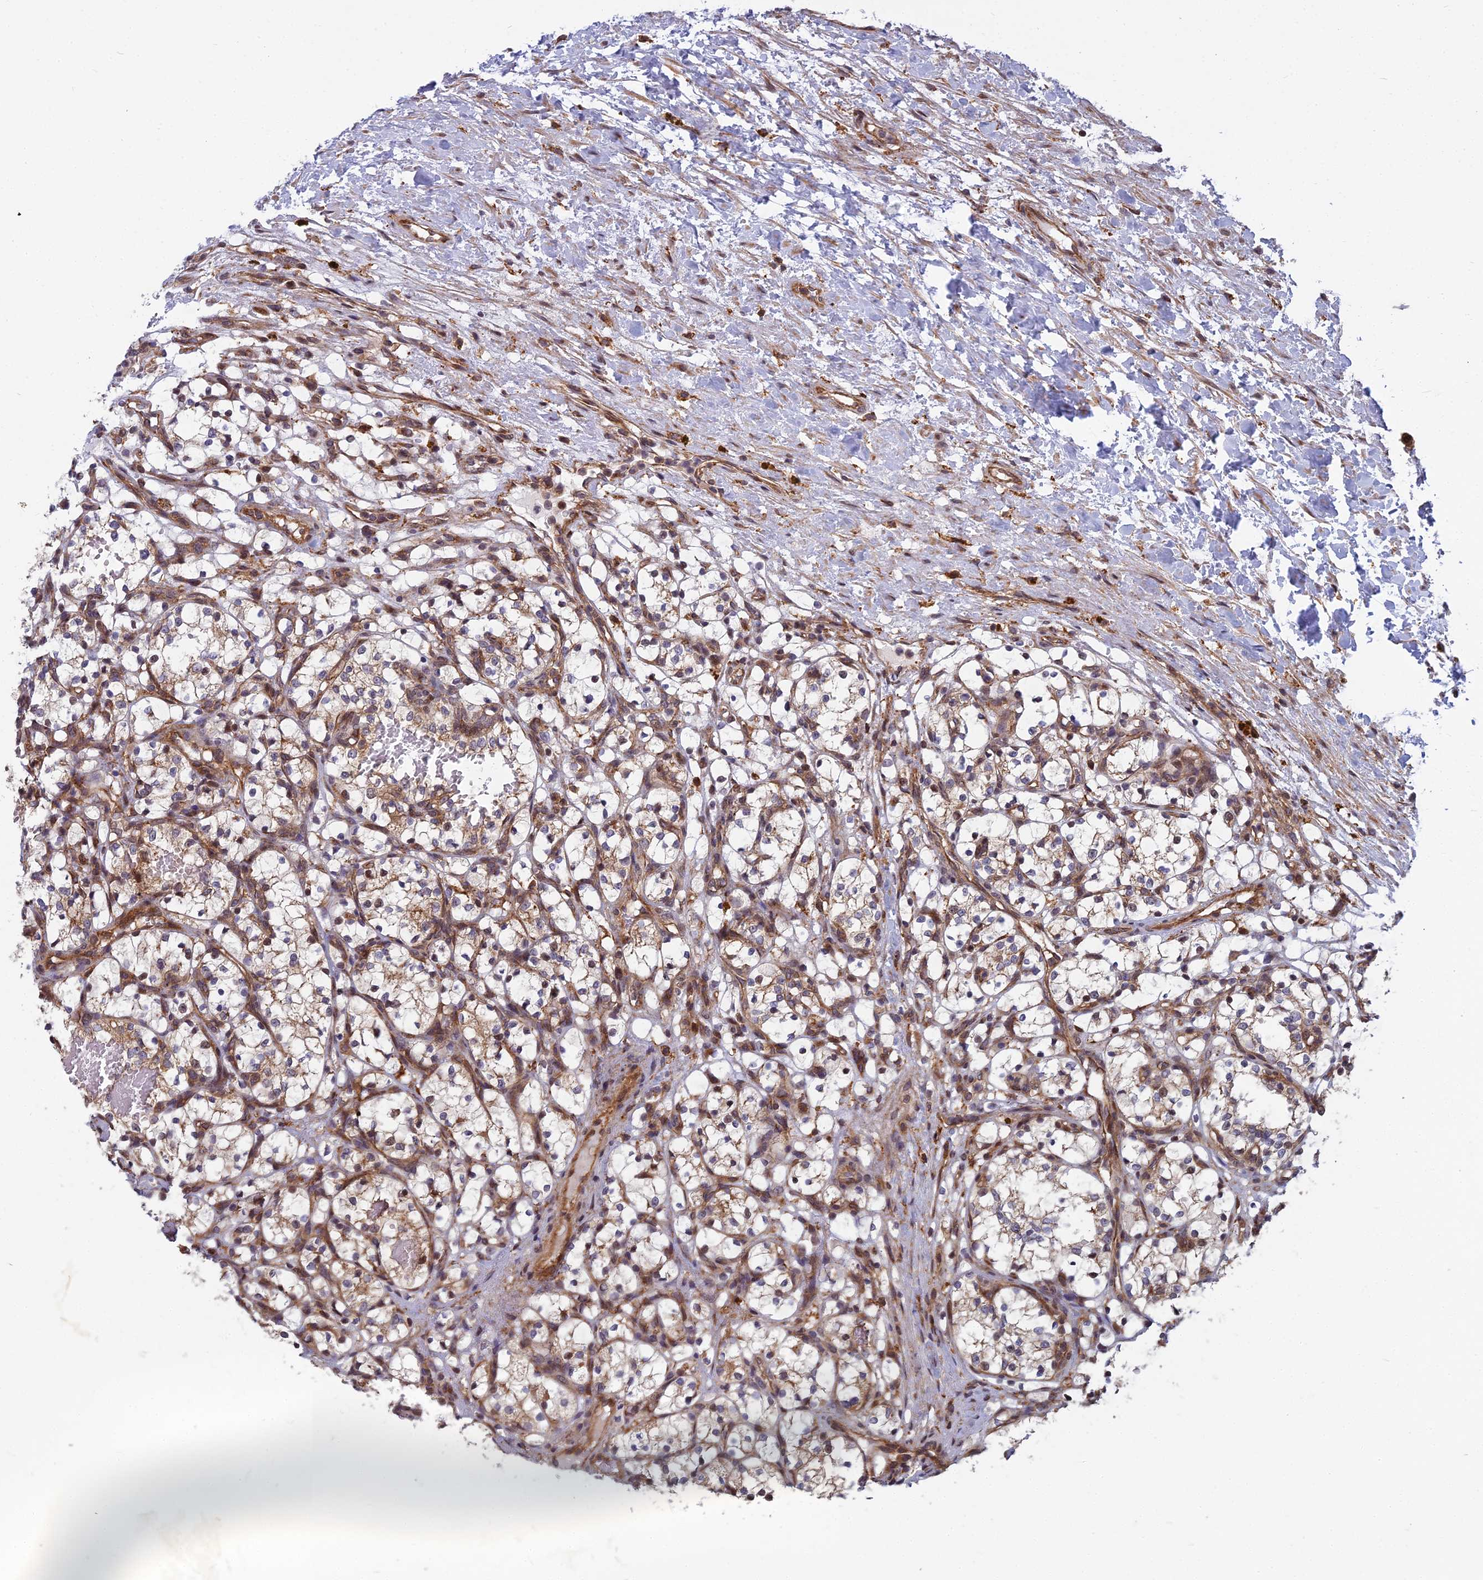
{"staining": {"intensity": "moderate", "quantity": "<25%", "location": "cytoplasmic/membranous,nuclear"}, "tissue": "renal cancer", "cell_type": "Tumor cells", "image_type": "cancer", "snomed": [{"axis": "morphology", "description": "Adenocarcinoma, NOS"}, {"axis": "topography", "description": "Kidney"}], "caption": "Renal adenocarcinoma stained with a brown dye shows moderate cytoplasmic/membranous and nuclear positive positivity in about <25% of tumor cells.", "gene": "COMMD2", "patient": {"sex": "female", "age": 69}}